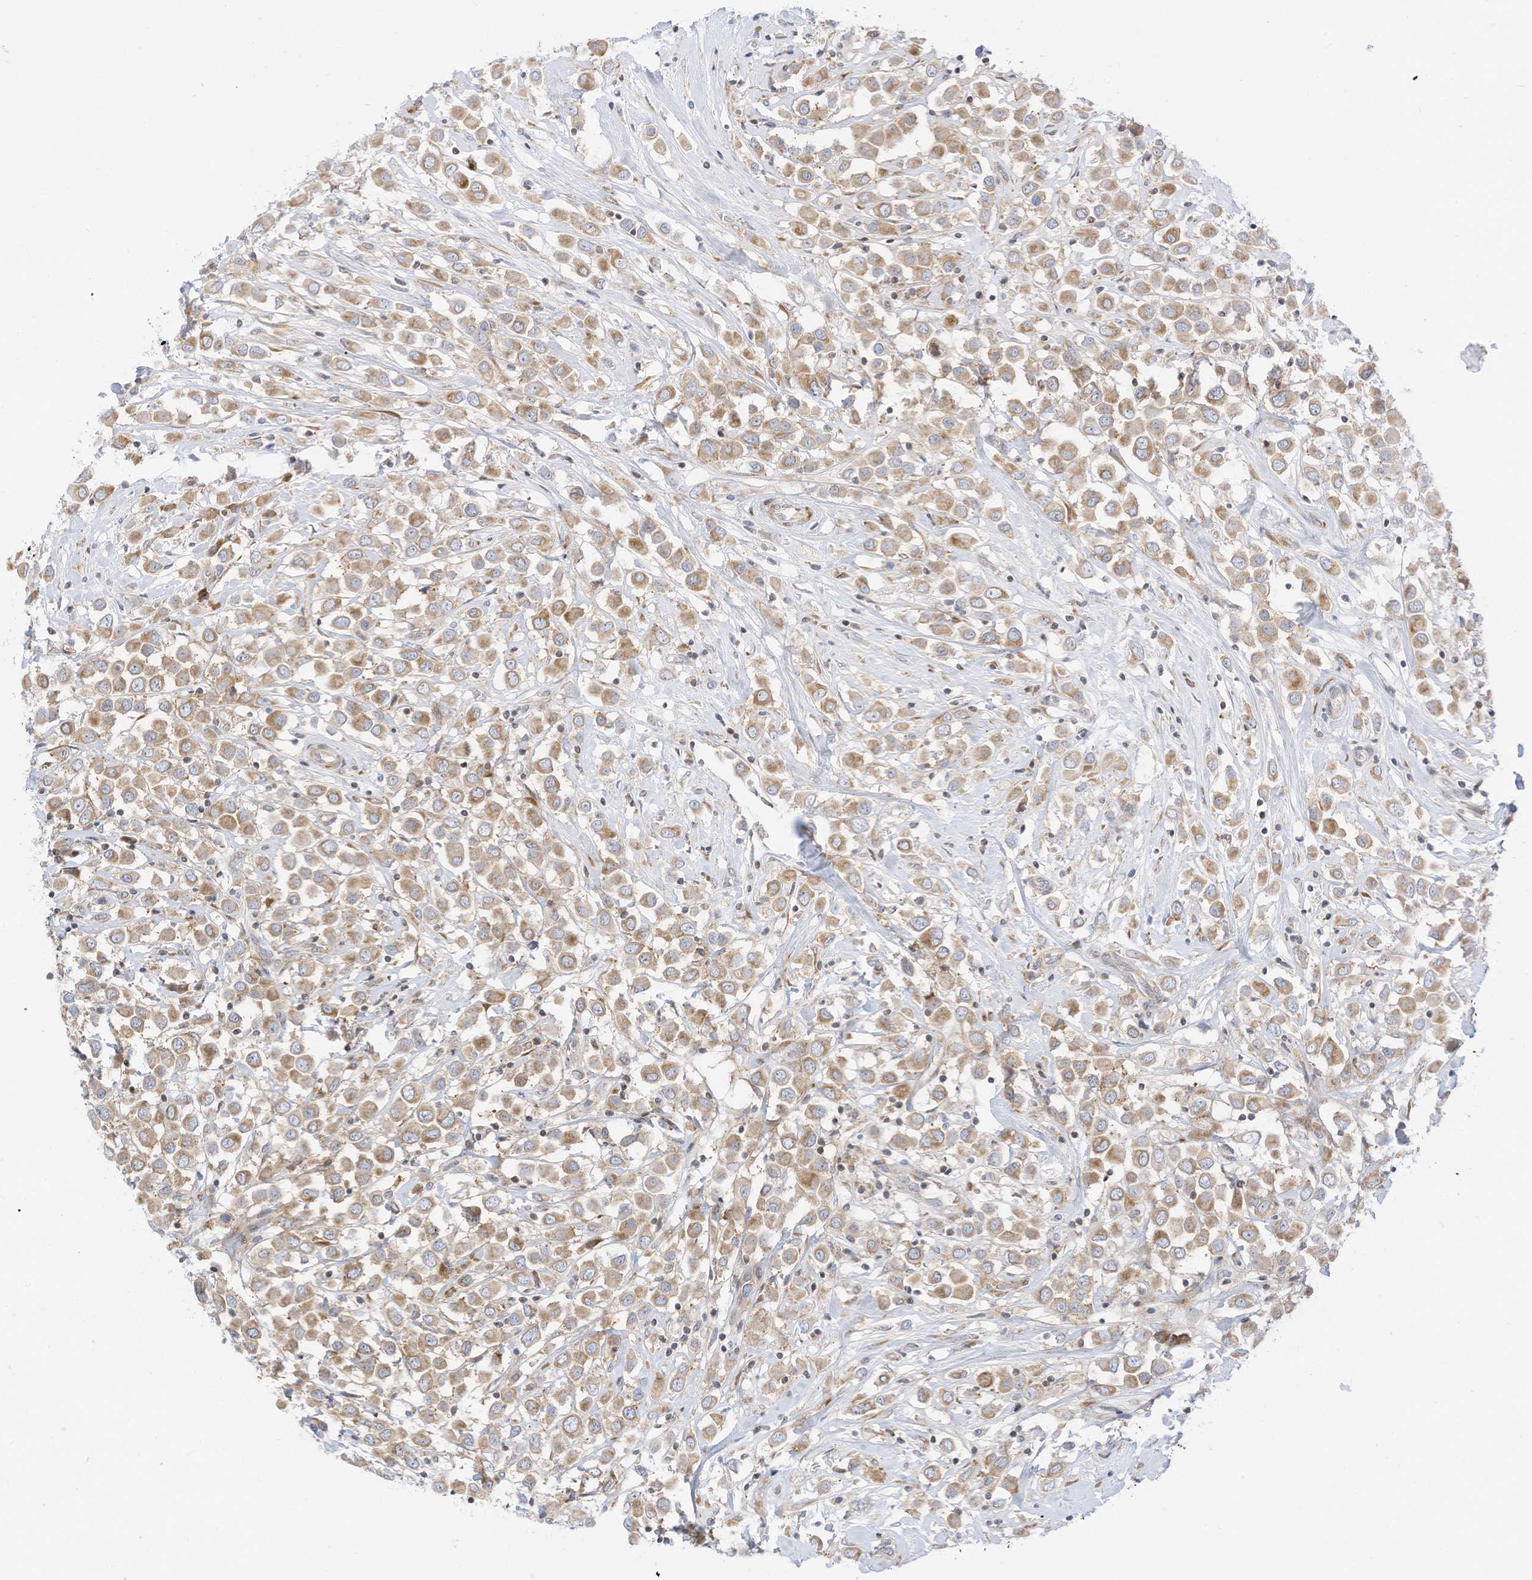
{"staining": {"intensity": "moderate", "quantity": ">75%", "location": "cytoplasmic/membranous"}, "tissue": "breast cancer", "cell_type": "Tumor cells", "image_type": "cancer", "snomed": [{"axis": "morphology", "description": "Duct carcinoma"}, {"axis": "topography", "description": "Breast"}], "caption": "Infiltrating ductal carcinoma (breast) was stained to show a protein in brown. There is medium levels of moderate cytoplasmic/membranous positivity in about >75% of tumor cells. The protein is shown in brown color, while the nuclei are stained blue.", "gene": "EDF1", "patient": {"sex": "female", "age": 61}}